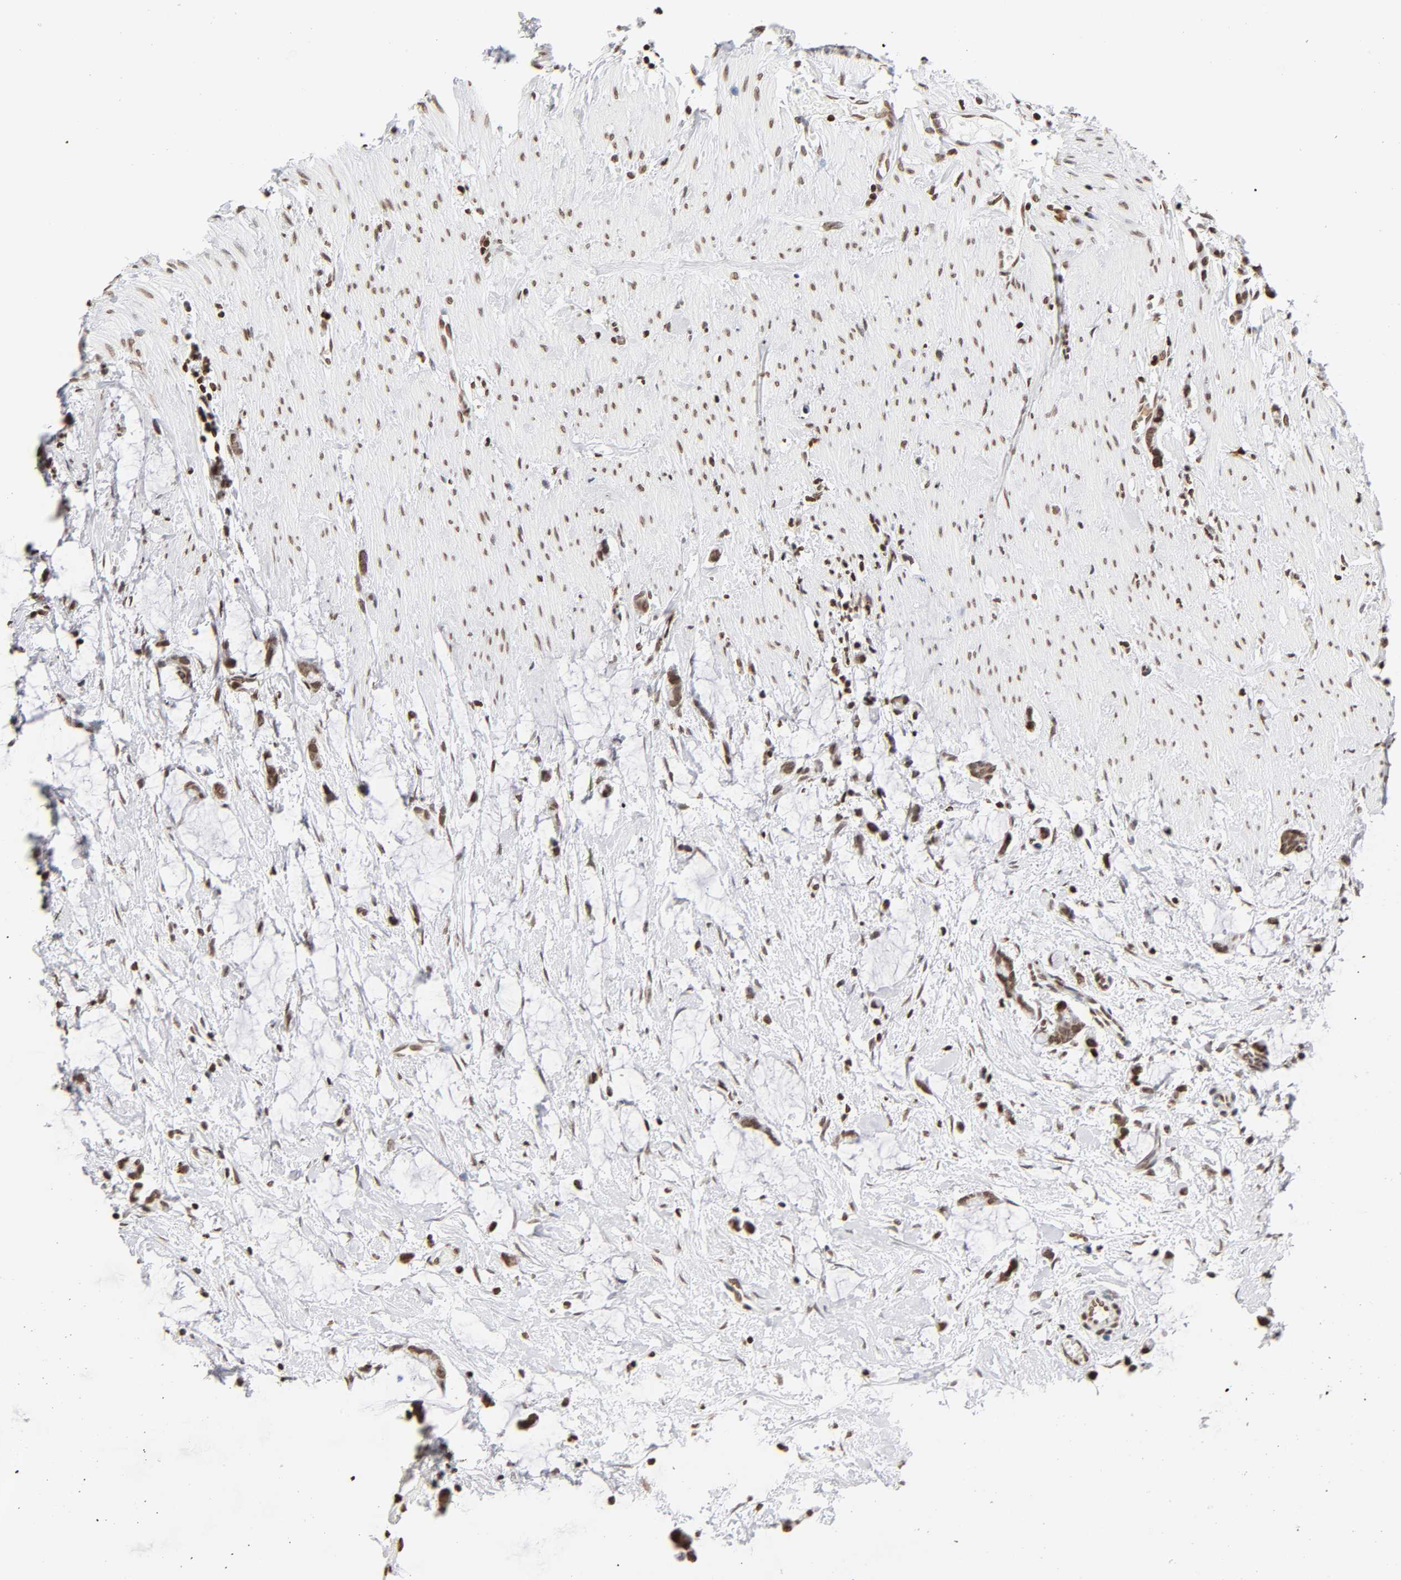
{"staining": {"intensity": "moderate", "quantity": ">75%", "location": "nuclear"}, "tissue": "colorectal cancer", "cell_type": "Tumor cells", "image_type": "cancer", "snomed": [{"axis": "morphology", "description": "Adenocarcinoma, NOS"}, {"axis": "topography", "description": "Colon"}], "caption": "This is an image of IHC staining of colorectal cancer, which shows moderate staining in the nuclear of tumor cells.", "gene": "H2AC12", "patient": {"sex": "male", "age": 14}}